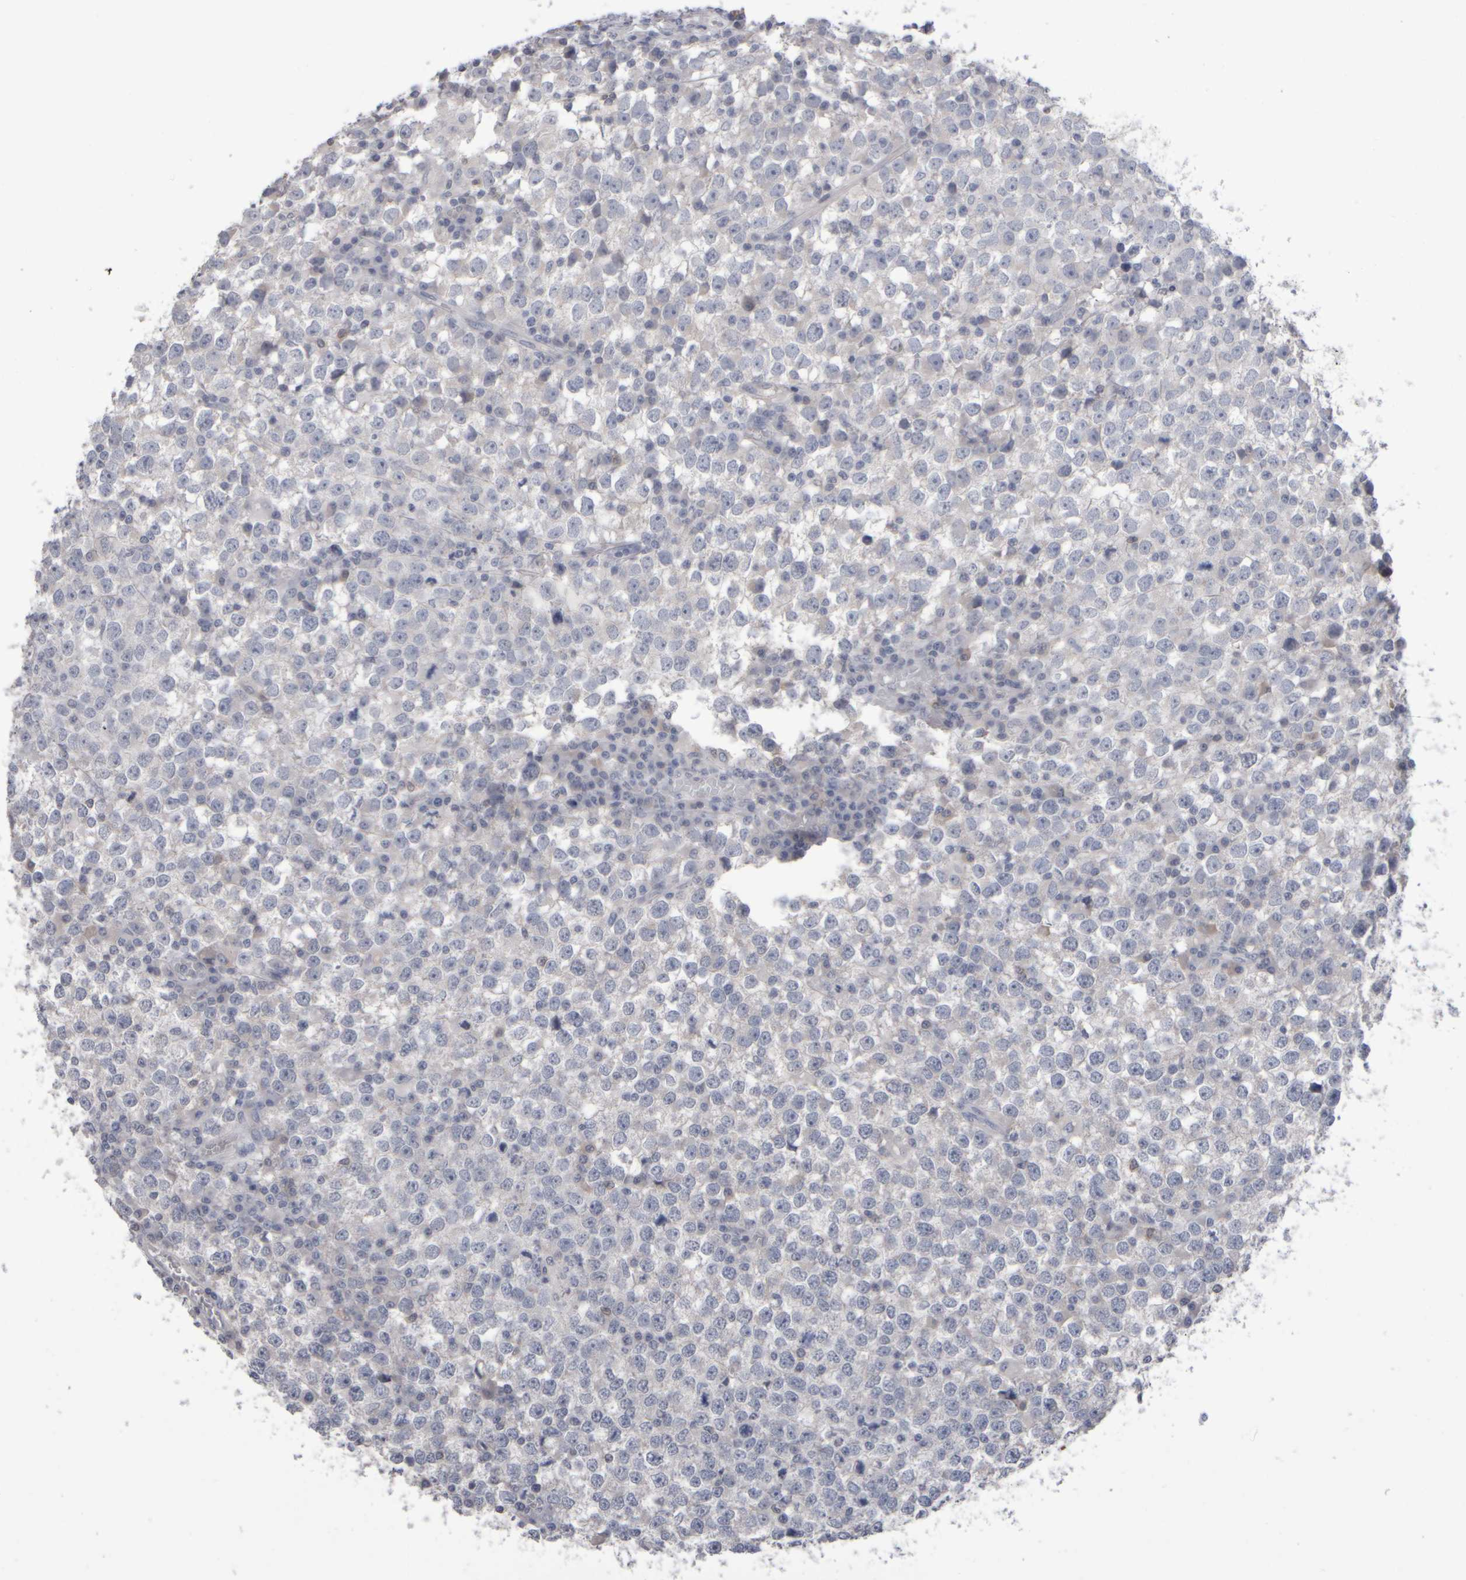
{"staining": {"intensity": "negative", "quantity": "none", "location": "none"}, "tissue": "testis cancer", "cell_type": "Tumor cells", "image_type": "cancer", "snomed": [{"axis": "morphology", "description": "Seminoma, NOS"}, {"axis": "topography", "description": "Testis"}], "caption": "There is no significant positivity in tumor cells of testis cancer (seminoma). (DAB immunohistochemistry visualized using brightfield microscopy, high magnification).", "gene": "EPHX2", "patient": {"sex": "male", "age": 65}}